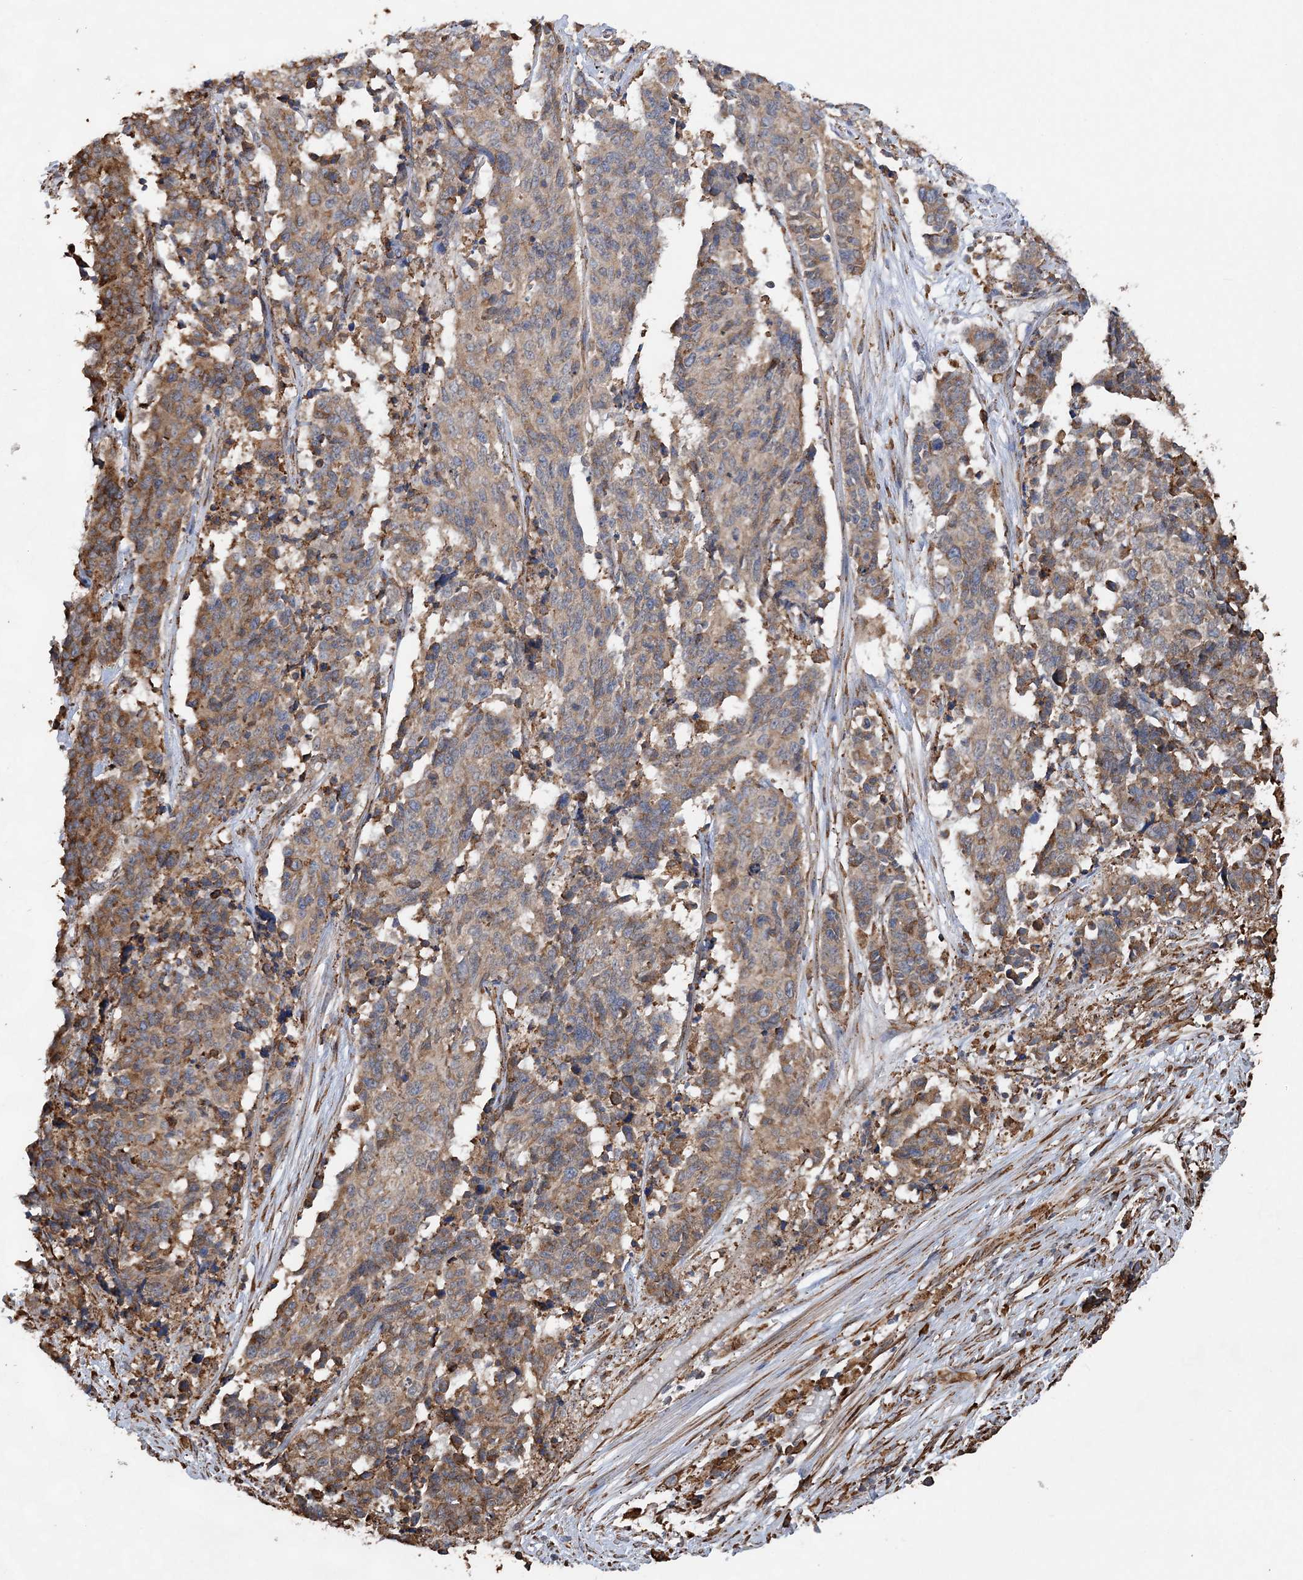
{"staining": {"intensity": "moderate", "quantity": ">75%", "location": "cytoplasmic/membranous"}, "tissue": "cervical cancer", "cell_type": "Tumor cells", "image_type": "cancer", "snomed": [{"axis": "morphology", "description": "Normal tissue, NOS"}, {"axis": "morphology", "description": "Squamous cell carcinoma, NOS"}, {"axis": "topography", "description": "Cervix"}], "caption": "Approximately >75% of tumor cells in human squamous cell carcinoma (cervical) exhibit moderate cytoplasmic/membranous protein expression as visualized by brown immunohistochemical staining.", "gene": "WDR12", "patient": {"sex": "female", "age": 35}}